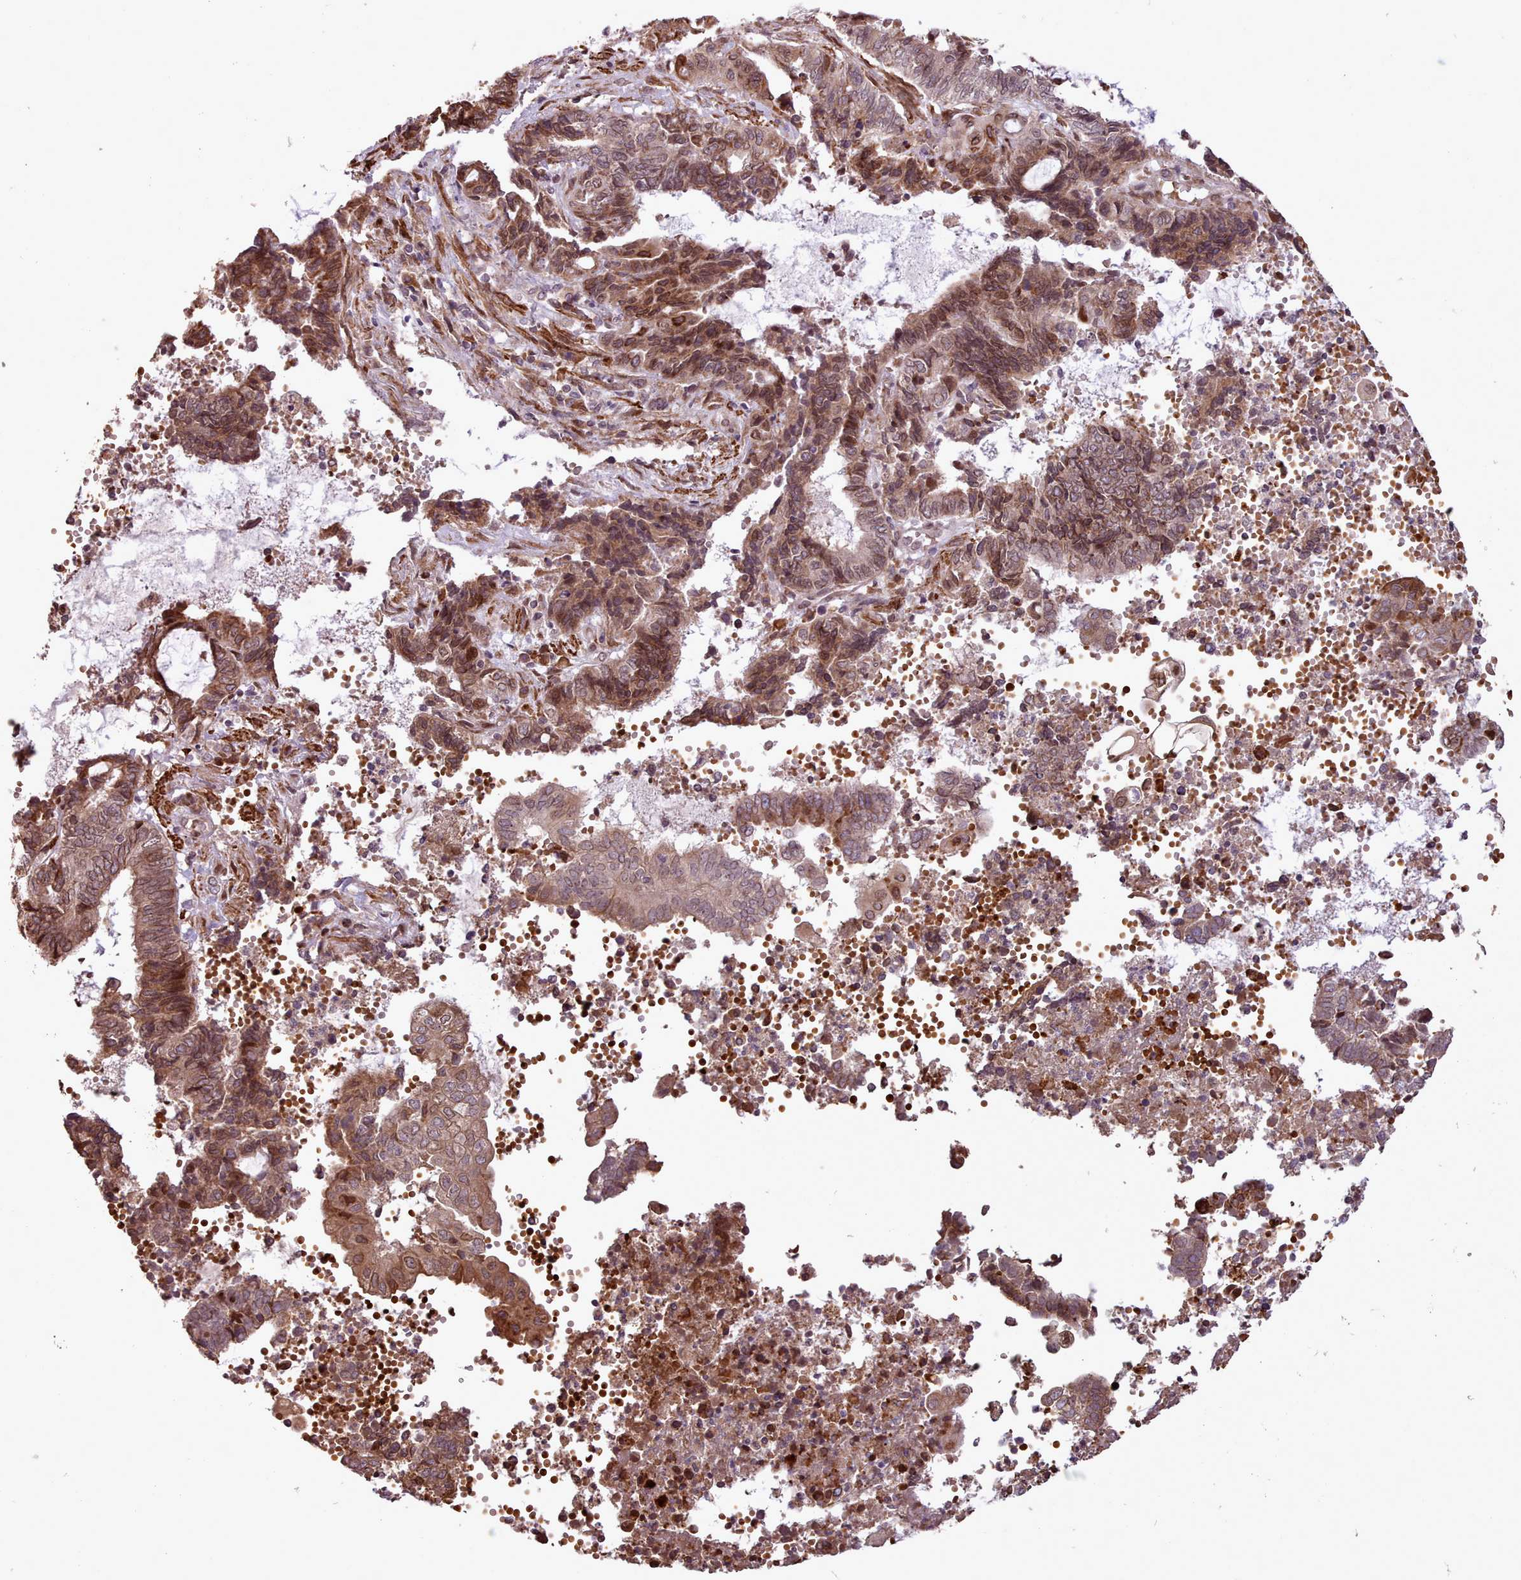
{"staining": {"intensity": "moderate", "quantity": "25%-75%", "location": "cytoplasmic/membranous,nuclear"}, "tissue": "endometrial cancer", "cell_type": "Tumor cells", "image_type": "cancer", "snomed": [{"axis": "morphology", "description": "Adenocarcinoma, NOS"}, {"axis": "topography", "description": "Uterus"}, {"axis": "topography", "description": "Endometrium"}], "caption": "Adenocarcinoma (endometrial) stained with IHC shows moderate cytoplasmic/membranous and nuclear expression in approximately 25%-75% of tumor cells.", "gene": "CABP1", "patient": {"sex": "female", "age": 70}}